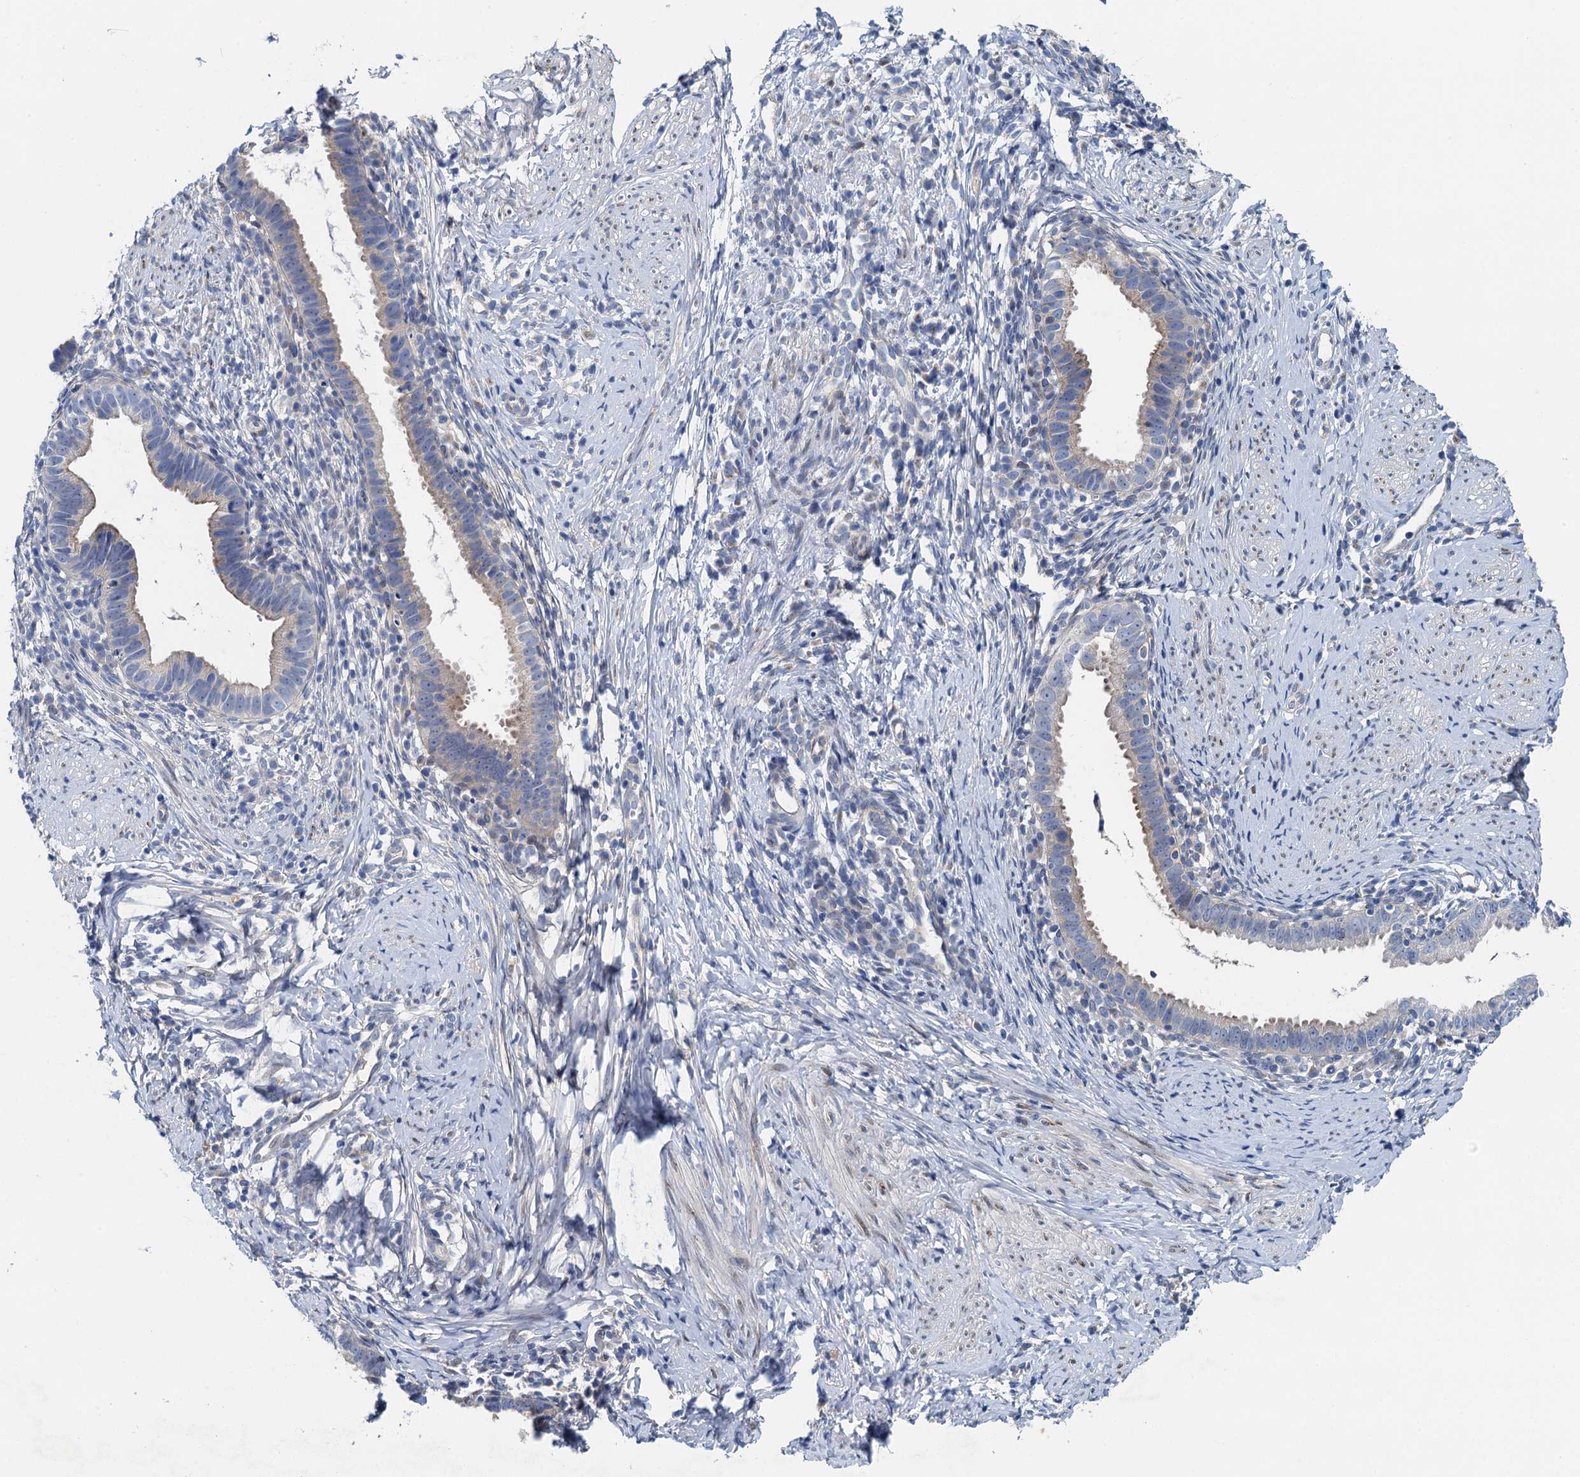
{"staining": {"intensity": "negative", "quantity": "none", "location": "none"}, "tissue": "cervical cancer", "cell_type": "Tumor cells", "image_type": "cancer", "snomed": [{"axis": "morphology", "description": "Adenocarcinoma, NOS"}, {"axis": "topography", "description": "Cervix"}], "caption": "High power microscopy photomicrograph of an immunohistochemistry (IHC) image of adenocarcinoma (cervical), revealing no significant expression in tumor cells. (DAB (3,3'-diaminobenzidine) immunohistochemistry visualized using brightfield microscopy, high magnification).", "gene": "NBEA", "patient": {"sex": "female", "age": 36}}